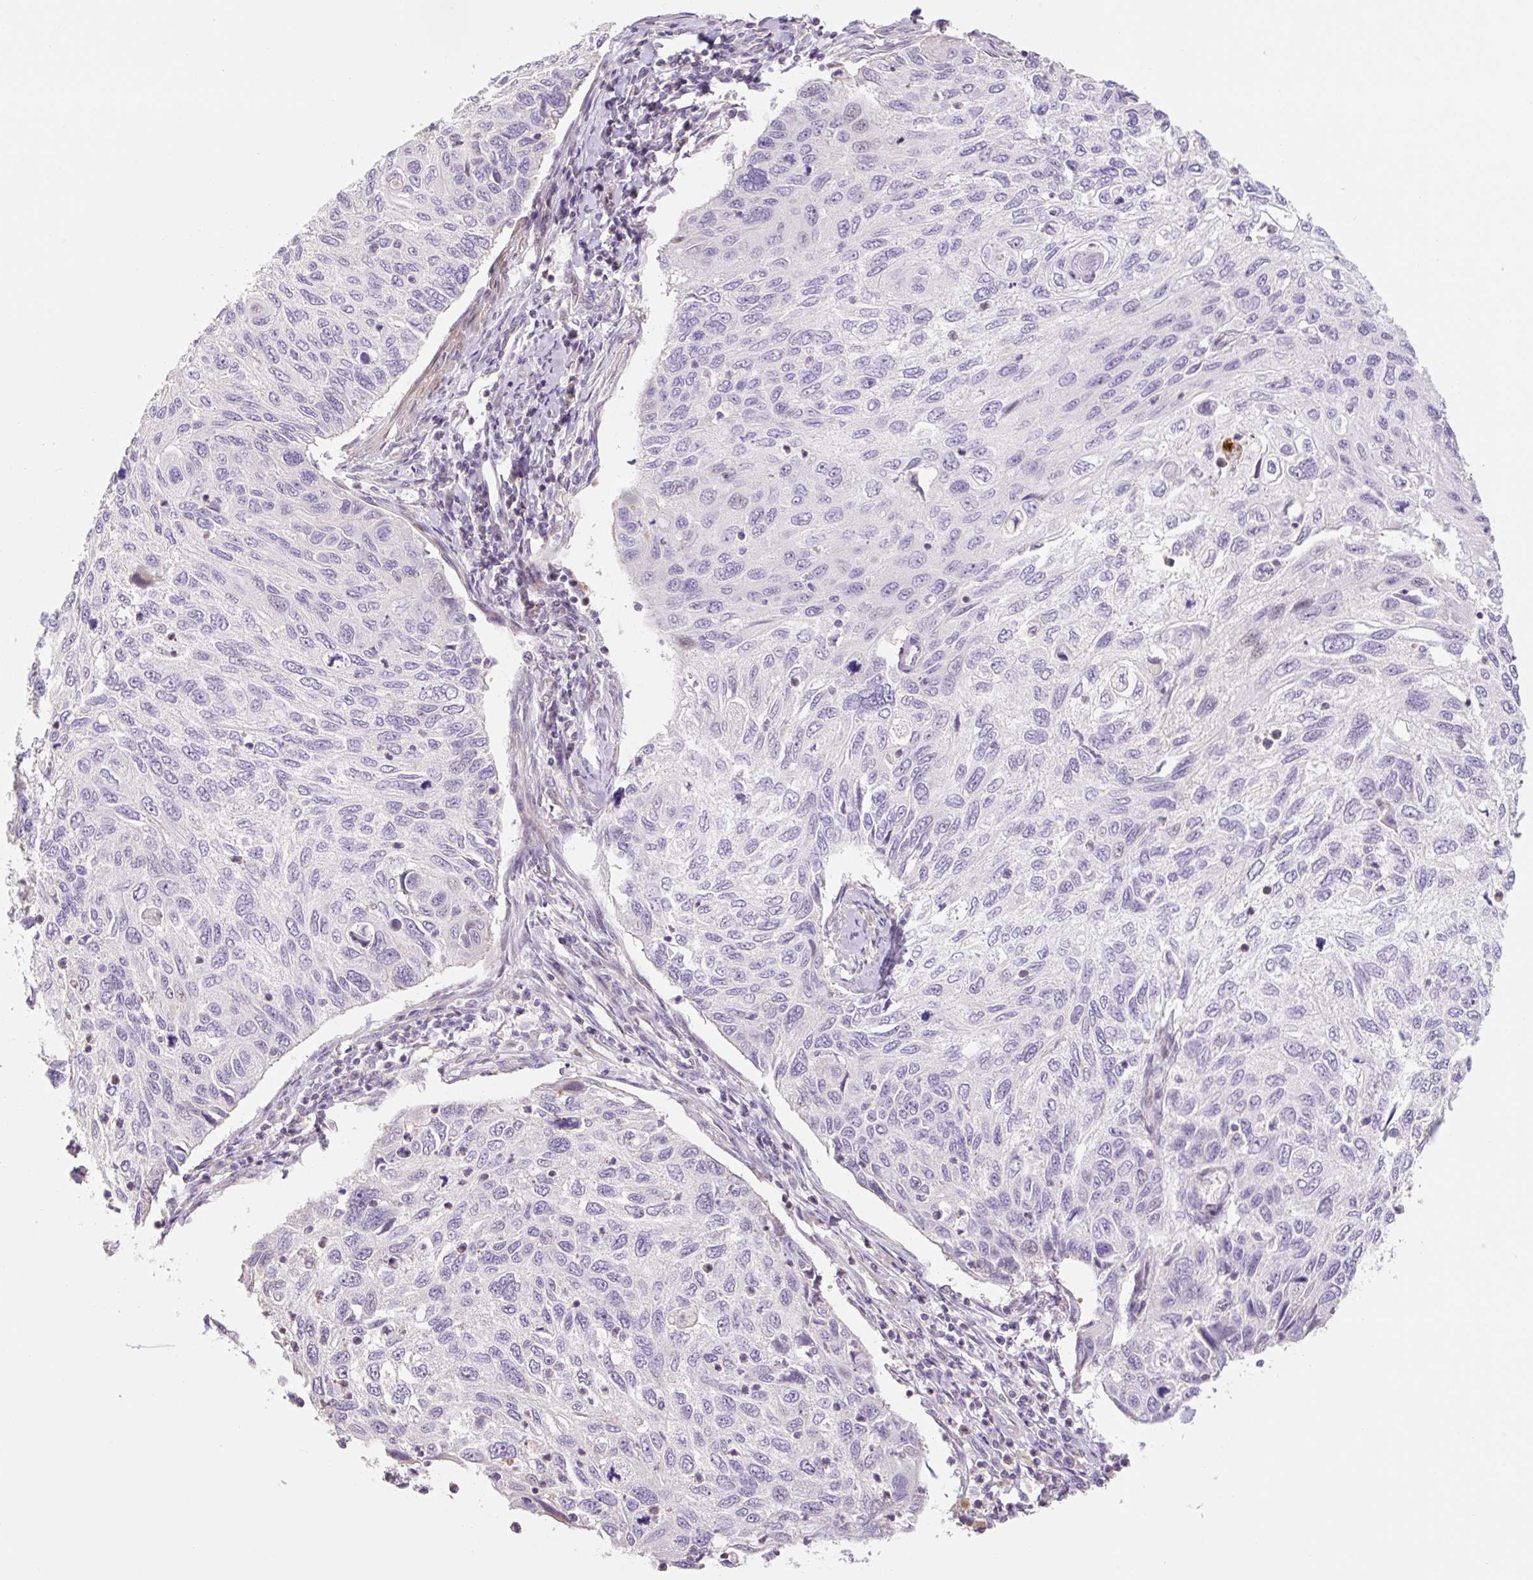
{"staining": {"intensity": "negative", "quantity": "none", "location": "none"}, "tissue": "cervical cancer", "cell_type": "Tumor cells", "image_type": "cancer", "snomed": [{"axis": "morphology", "description": "Squamous cell carcinoma, NOS"}, {"axis": "topography", "description": "Cervix"}], "caption": "Immunohistochemistry (IHC) photomicrograph of neoplastic tissue: human cervical cancer (squamous cell carcinoma) stained with DAB reveals no significant protein expression in tumor cells.", "gene": "ZNF552", "patient": {"sex": "female", "age": 70}}